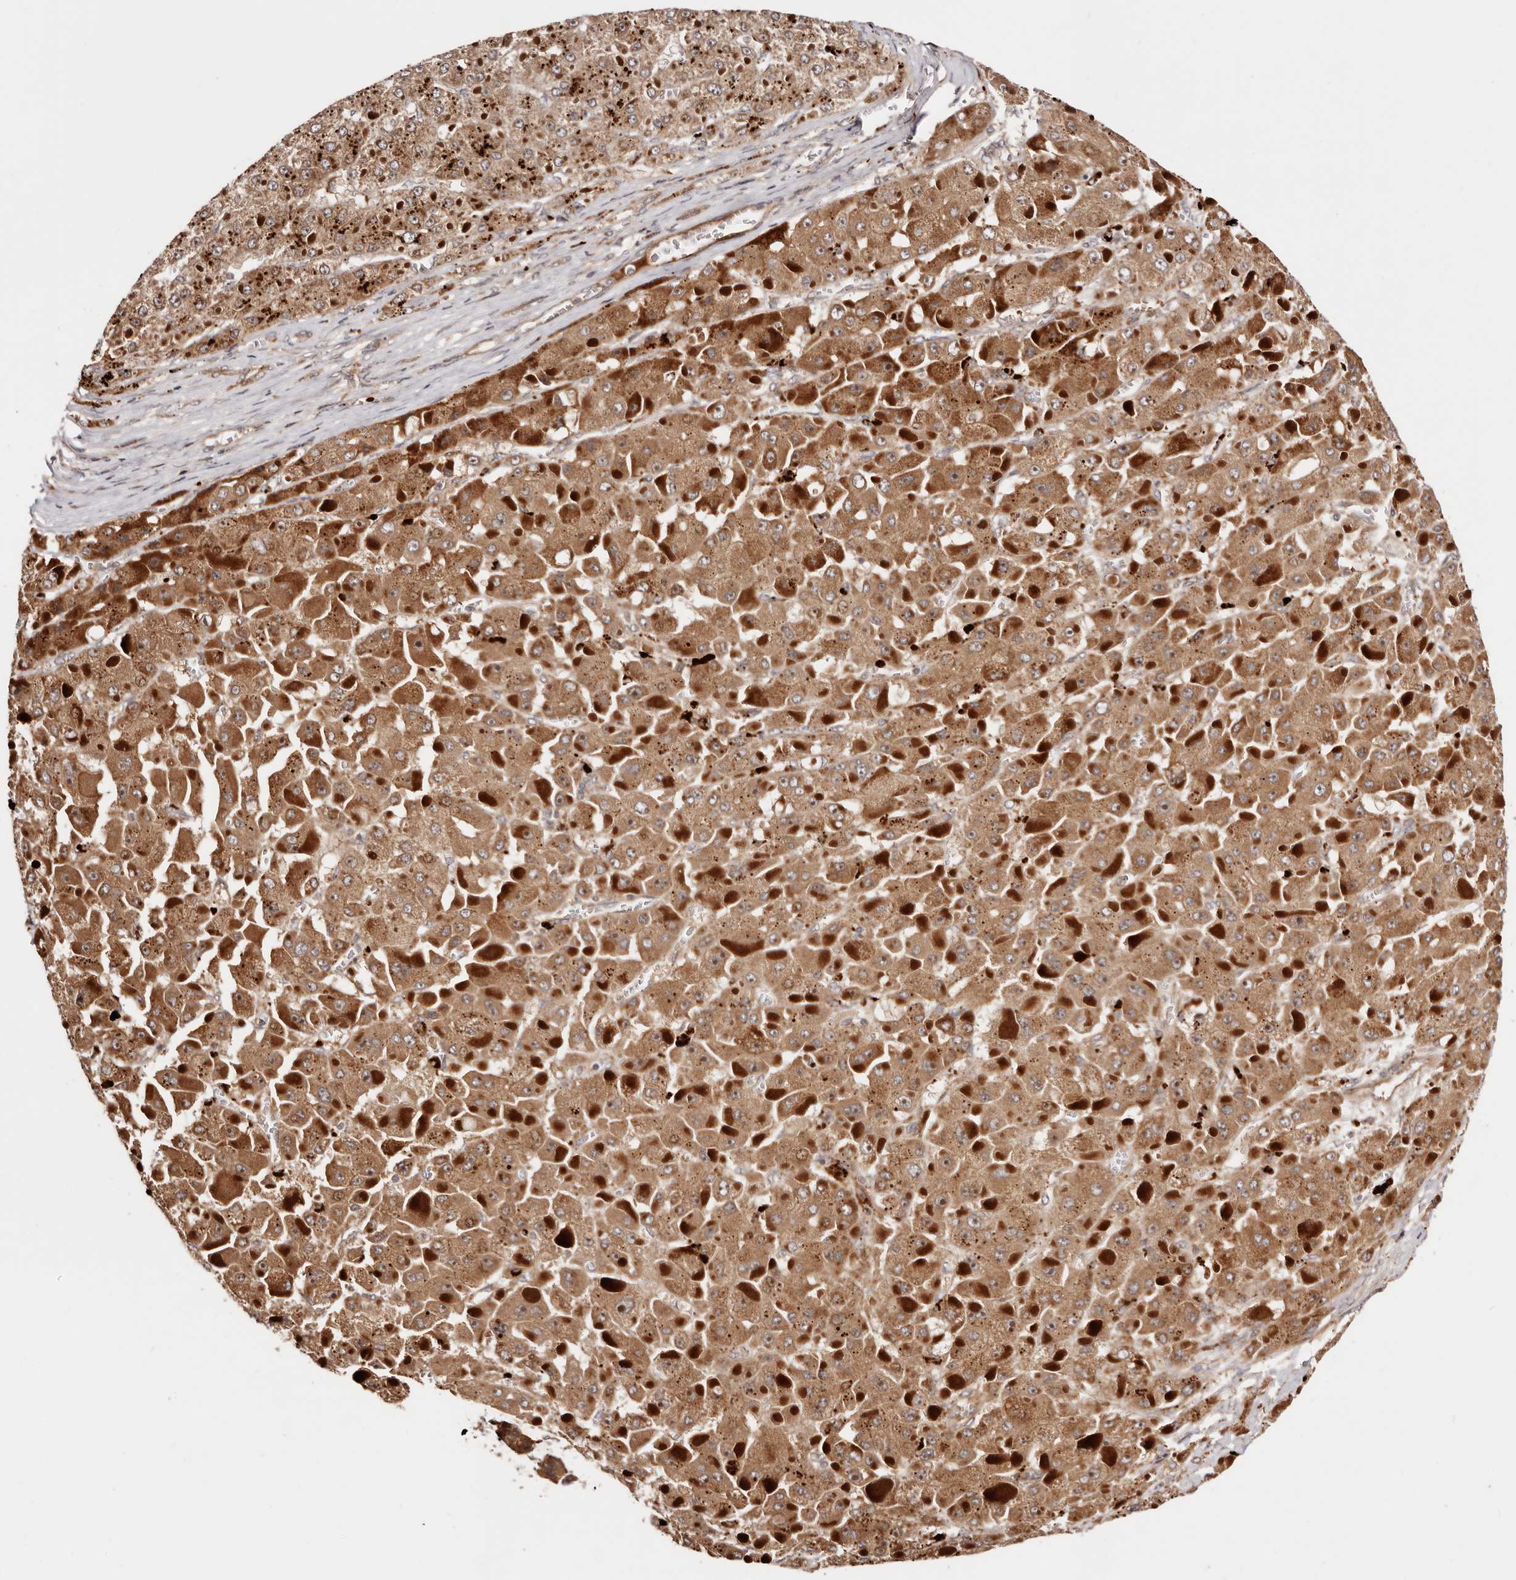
{"staining": {"intensity": "moderate", "quantity": ">75%", "location": "cytoplasmic/membranous,nuclear"}, "tissue": "liver cancer", "cell_type": "Tumor cells", "image_type": "cancer", "snomed": [{"axis": "morphology", "description": "Carcinoma, Hepatocellular, NOS"}, {"axis": "topography", "description": "Liver"}], "caption": "Protein staining shows moderate cytoplasmic/membranous and nuclear staining in about >75% of tumor cells in liver cancer (hepatocellular carcinoma).", "gene": "PTPN22", "patient": {"sex": "female", "age": 73}}